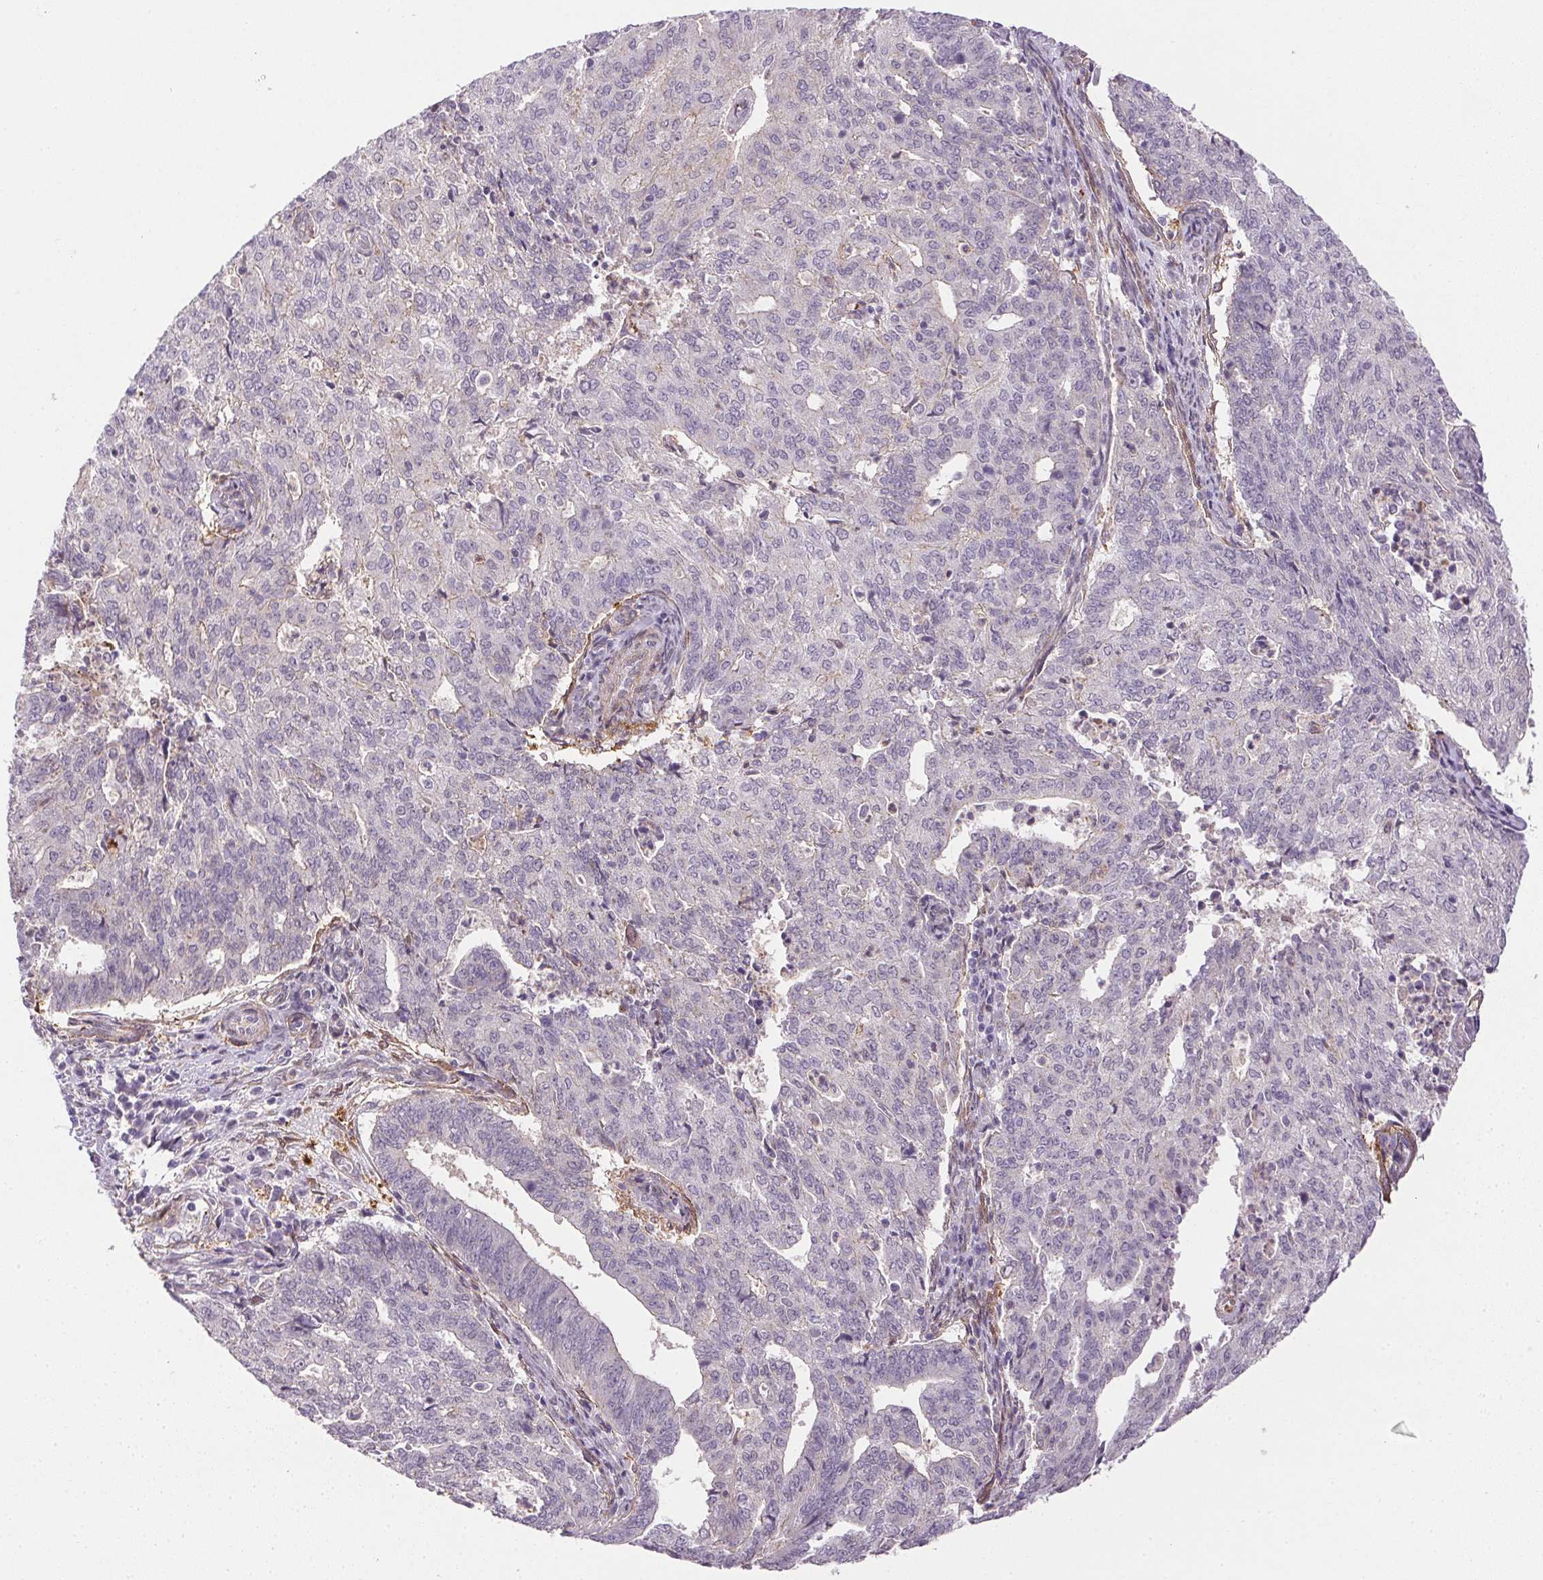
{"staining": {"intensity": "negative", "quantity": "none", "location": "none"}, "tissue": "endometrial cancer", "cell_type": "Tumor cells", "image_type": "cancer", "snomed": [{"axis": "morphology", "description": "Adenocarcinoma, NOS"}, {"axis": "topography", "description": "Endometrium"}], "caption": "DAB (3,3'-diaminobenzidine) immunohistochemical staining of endometrial adenocarcinoma displays no significant expression in tumor cells.", "gene": "PRL", "patient": {"sex": "female", "age": 82}}